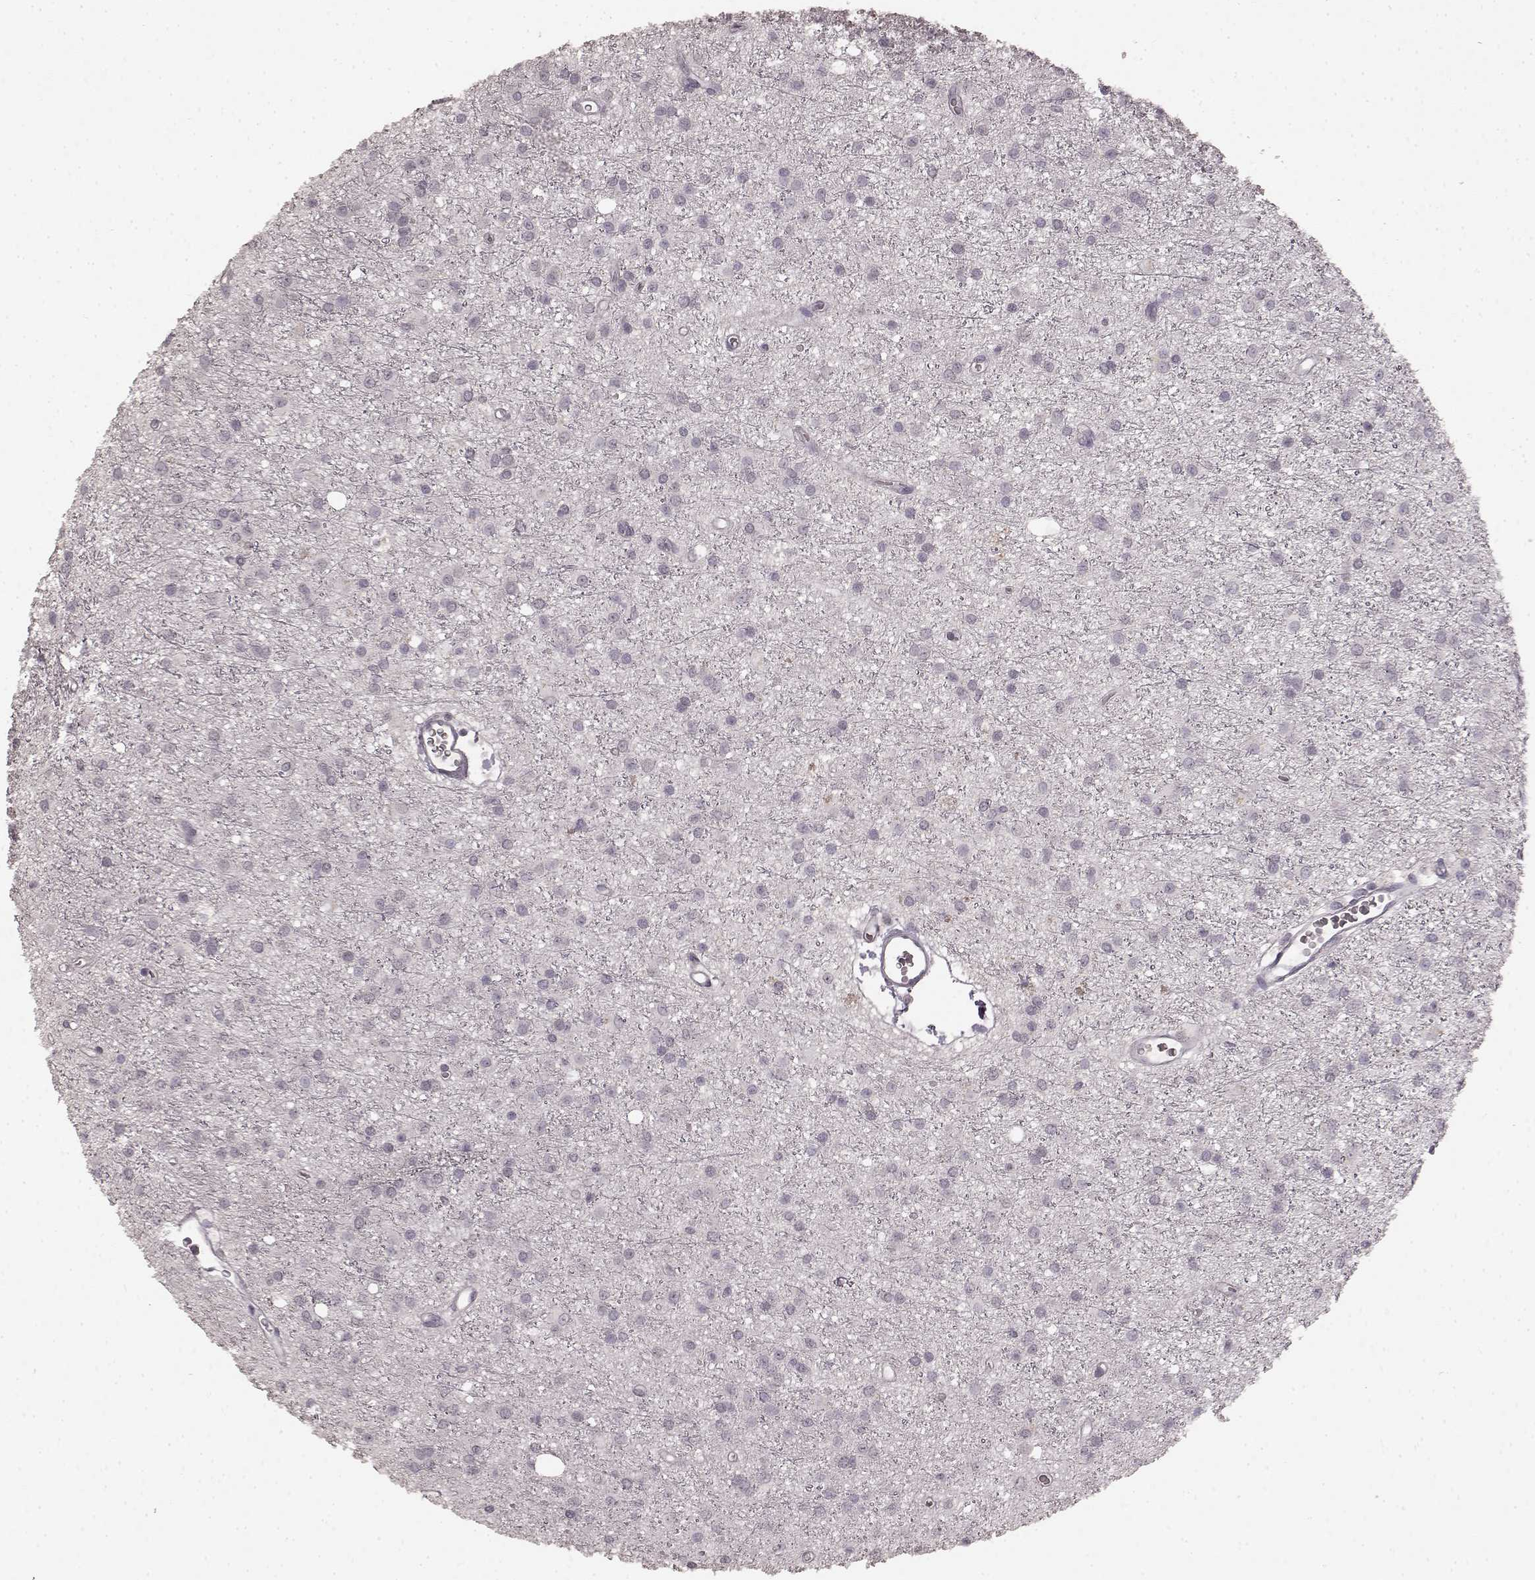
{"staining": {"intensity": "strong", "quantity": "<25%", "location": "nuclear"}, "tissue": "glioma", "cell_type": "Tumor cells", "image_type": "cancer", "snomed": [{"axis": "morphology", "description": "Glioma, malignant, Low grade"}, {"axis": "topography", "description": "Brain"}], "caption": "Human glioma stained with a brown dye exhibits strong nuclear positive staining in approximately <25% of tumor cells.", "gene": "CCNA2", "patient": {"sex": "male", "age": 27}}